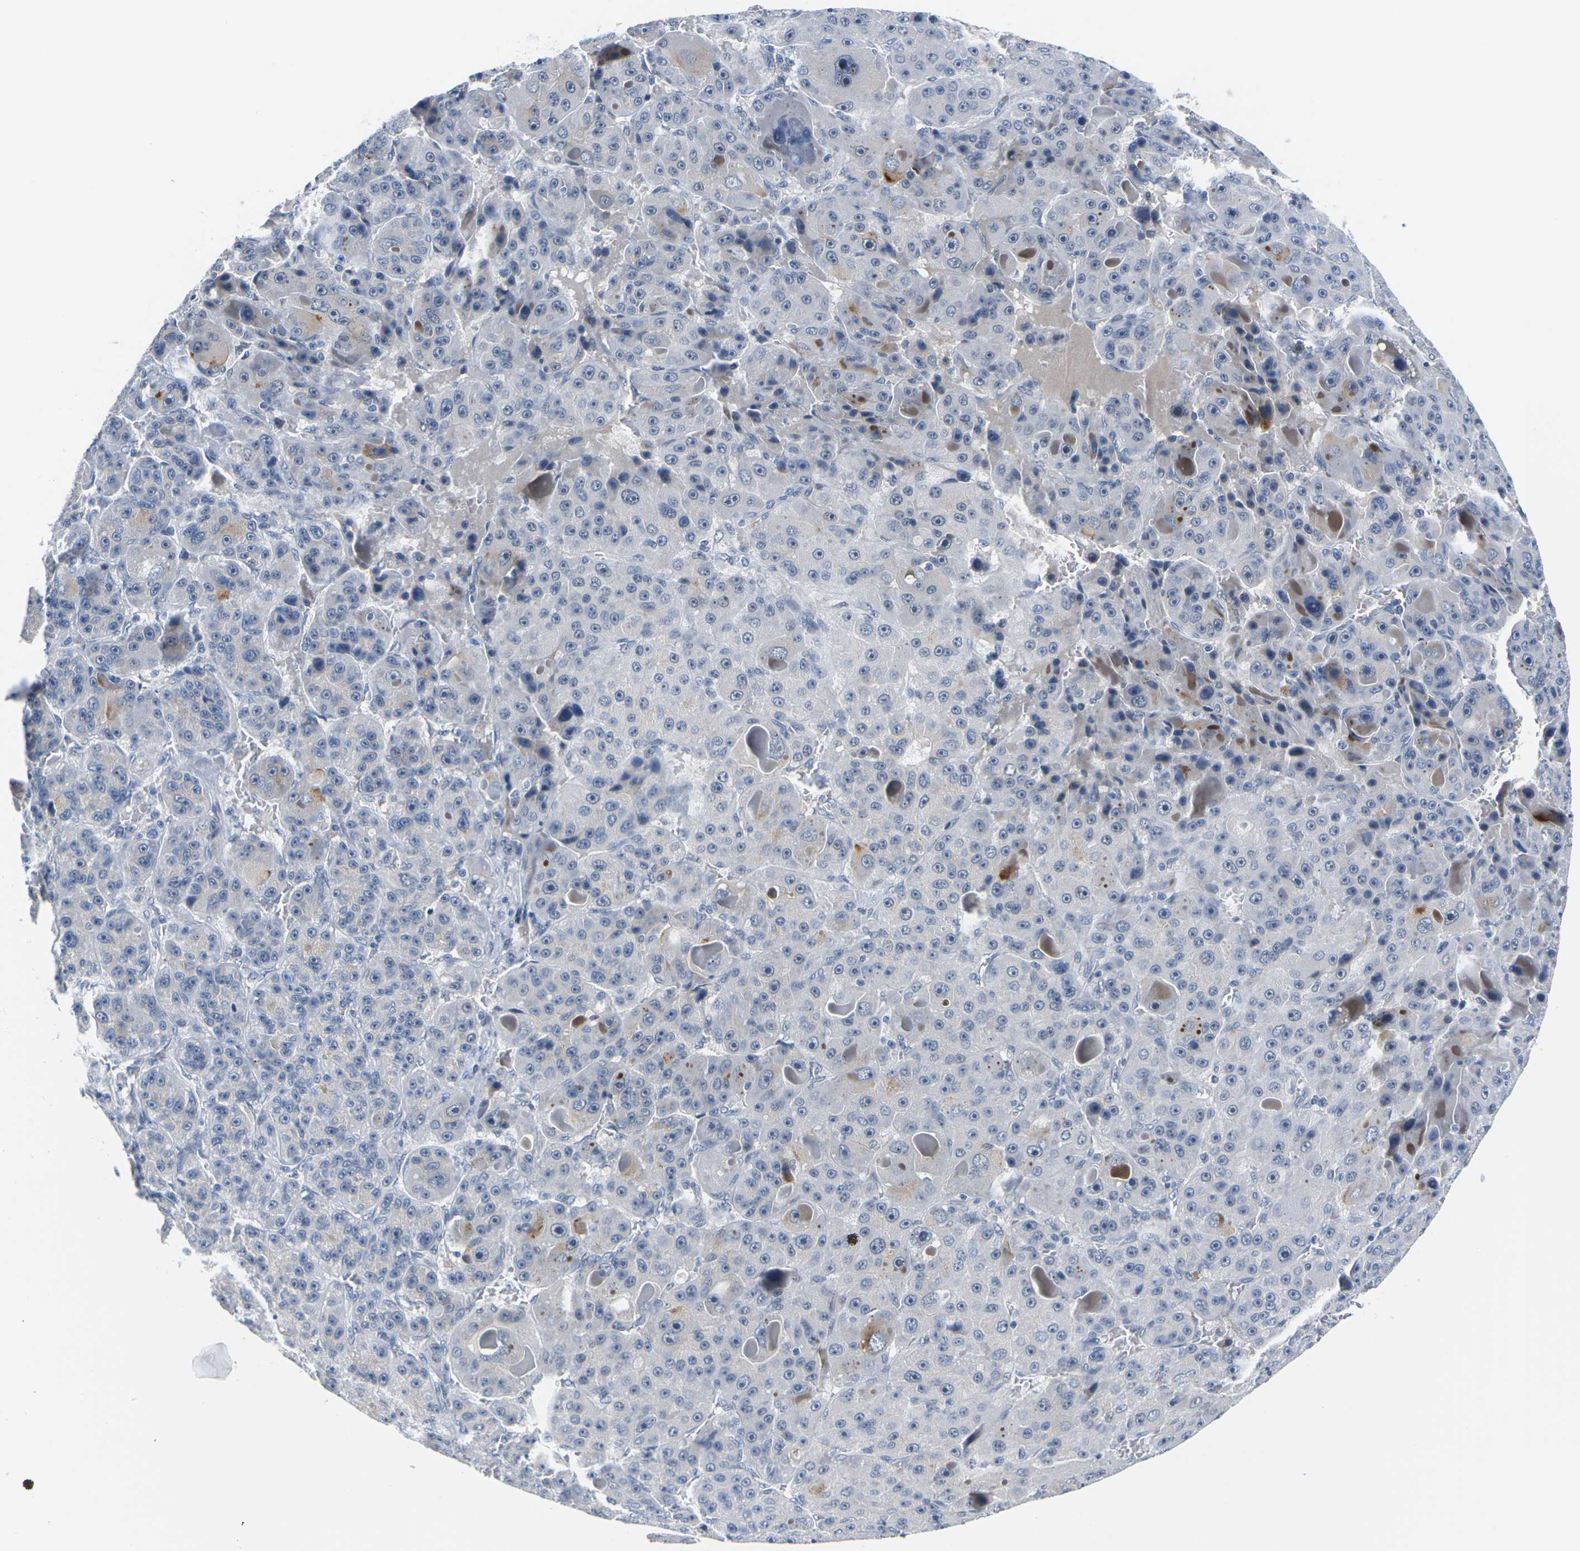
{"staining": {"intensity": "moderate", "quantity": "<25%", "location": "cytoplasmic/membranous"}, "tissue": "liver cancer", "cell_type": "Tumor cells", "image_type": "cancer", "snomed": [{"axis": "morphology", "description": "Carcinoma, Hepatocellular, NOS"}, {"axis": "topography", "description": "Liver"}], "caption": "Immunohistochemical staining of liver cancer (hepatocellular carcinoma) shows low levels of moderate cytoplasmic/membranous protein expression in about <25% of tumor cells.", "gene": "PKP2", "patient": {"sex": "male", "age": 76}}